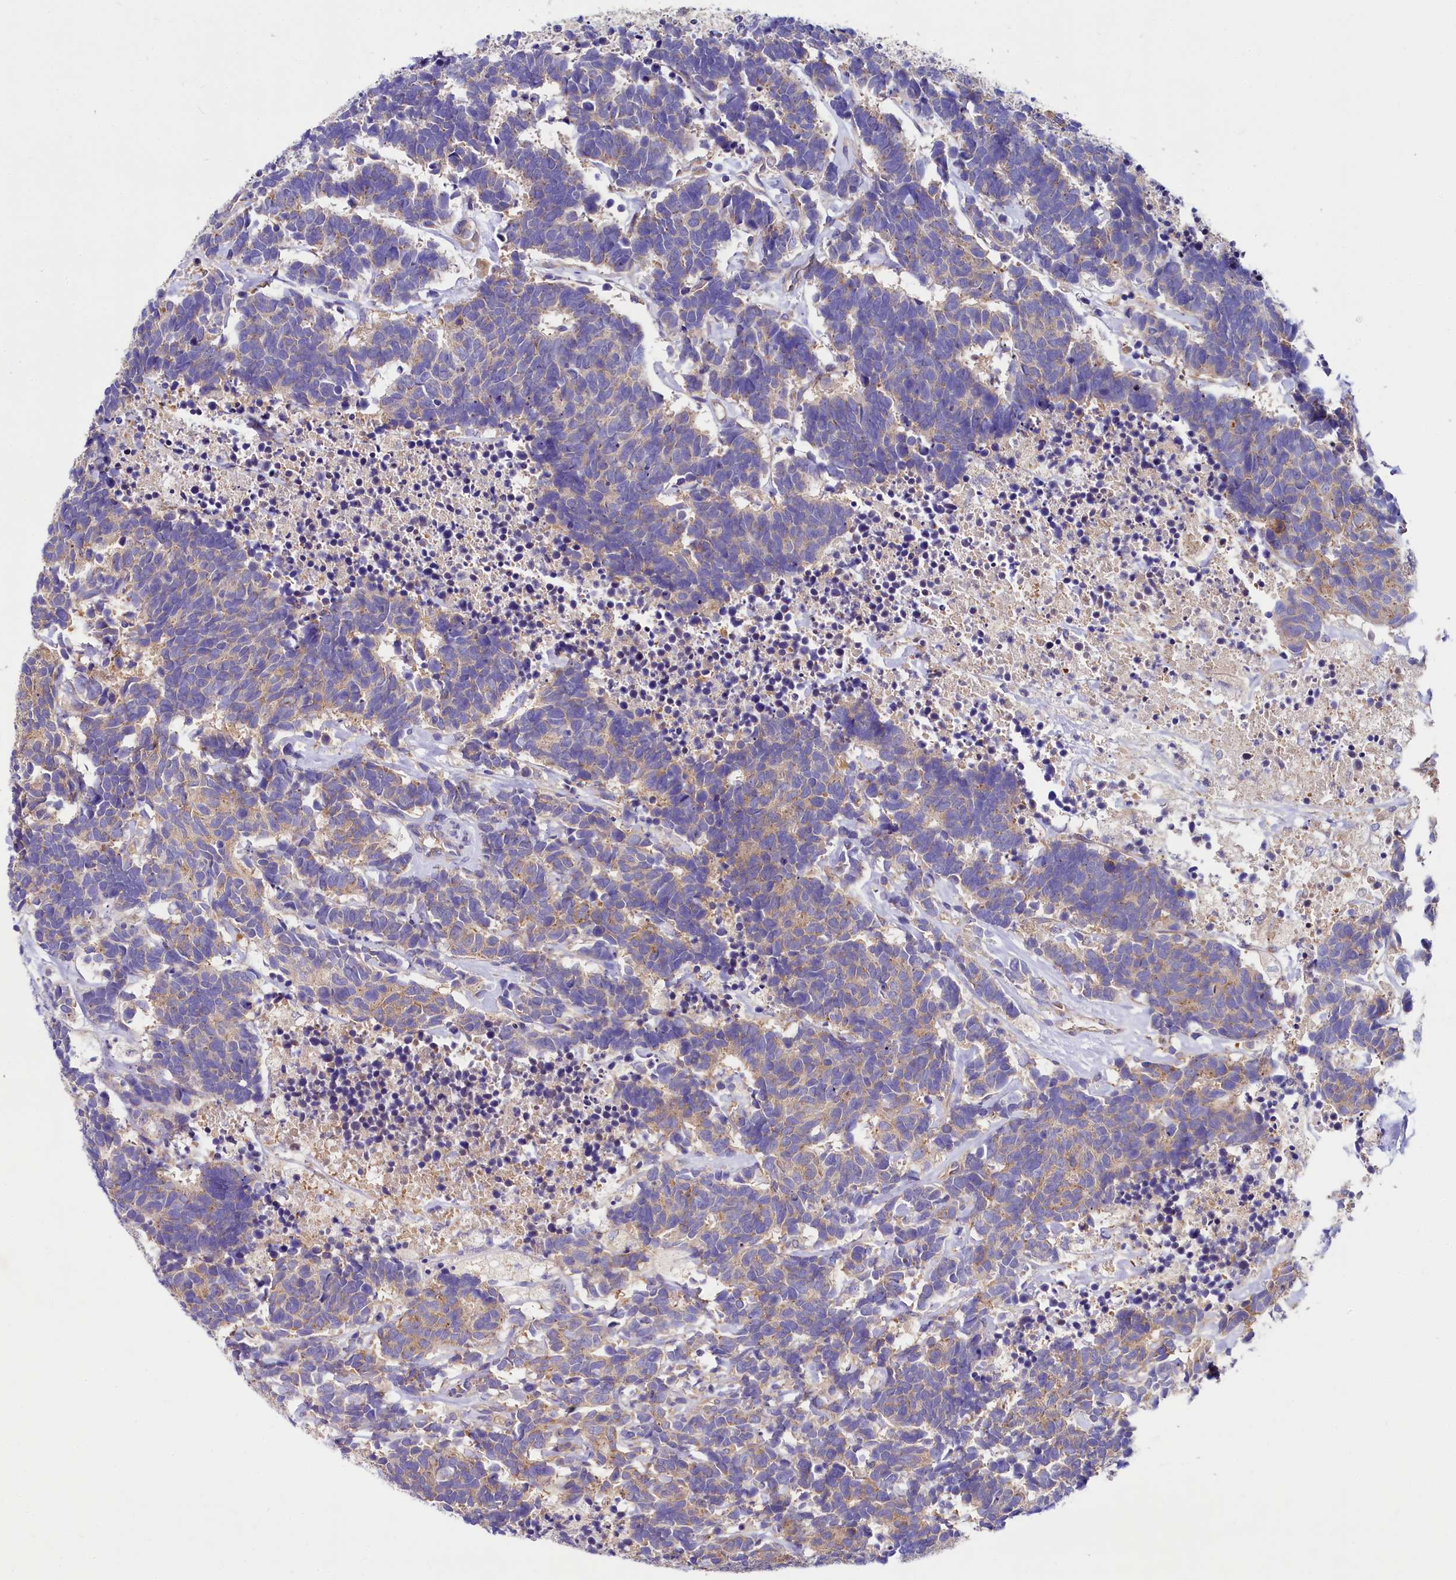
{"staining": {"intensity": "weak", "quantity": ">75%", "location": "cytoplasmic/membranous"}, "tissue": "carcinoid", "cell_type": "Tumor cells", "image_type": "cancer", "snomed": [{"axis": "morphology", "description": "Carcinoma, NOS"}, {"axis": "morphology", "description": "Carcinoid, malignant, NOS"}, {"axis": "topography", "description": "Urinary bladder"}], "caption": "The histopathology image demonstrates a brown stain indicating the presence of a protein in the cytoplasmic/membranous of tumor cells in carcinoid.", "gene": "QARS1", "patient": {"sex": "male", "age": 57}}